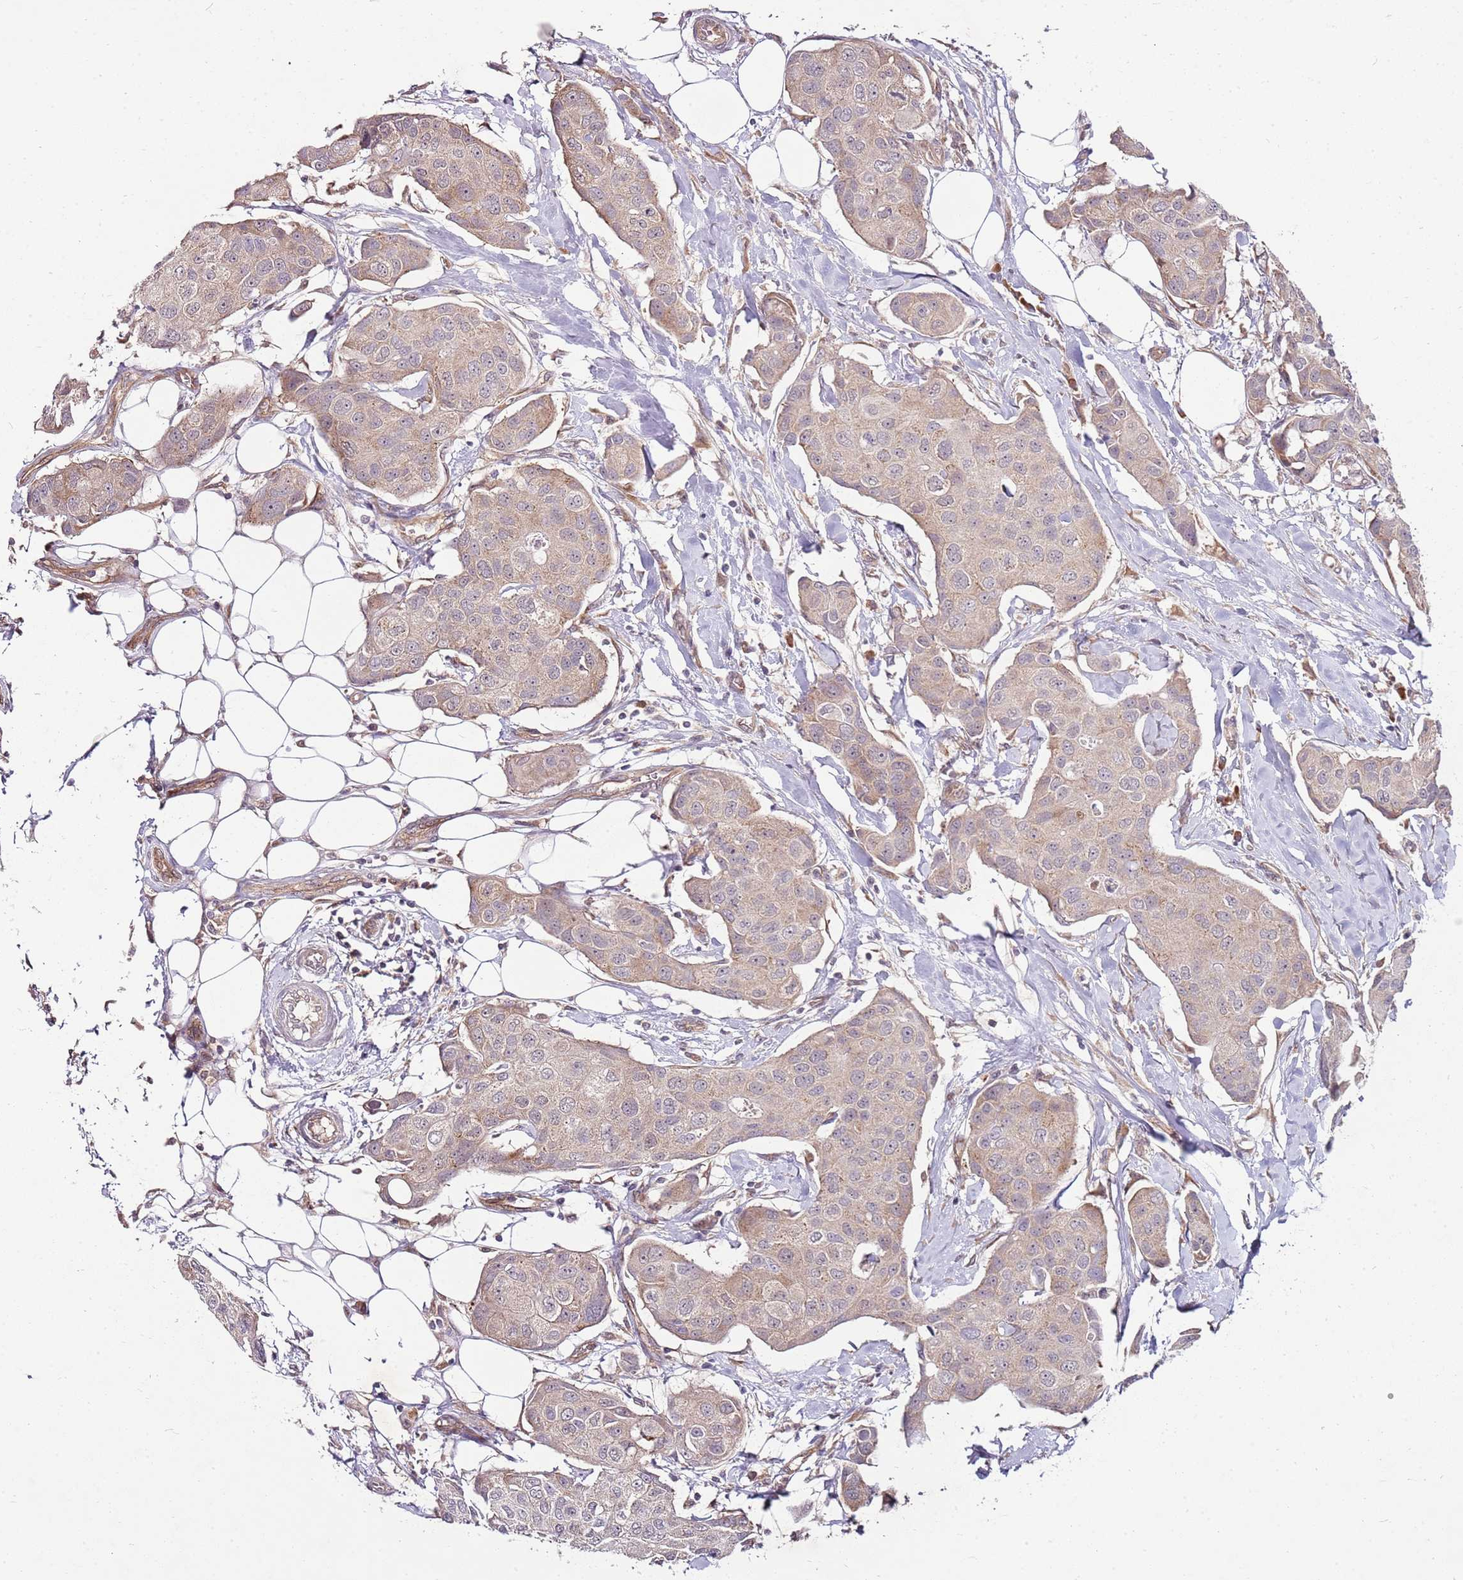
{"staining": {"intensity": "weak", "quantity": "25%-75%", "location": "cytoplasmic/membranous"}, "tissue": "breast cancer", "cell_type": "Tumor cells", "image_type": "cancer", "snomed": [{"axis": "morphology", "description": "Duct carcinoma"}, {"axis": "topography", "description": "Breast"}, {"axis": "topography", "description": "Lymph node"}], "caption": "This photomicrograph exhibits breast cancer (invasive ductal carcinoma) stained with immunohistochemistry (IHC) to label a protein in brown. The cytoplasmic/membranous of tumor cells show weak positivity for the protein. Nuclei are counter-stained blue.", "gene": "FBXL22", "patient": {"sex": "female", "age": 80}}